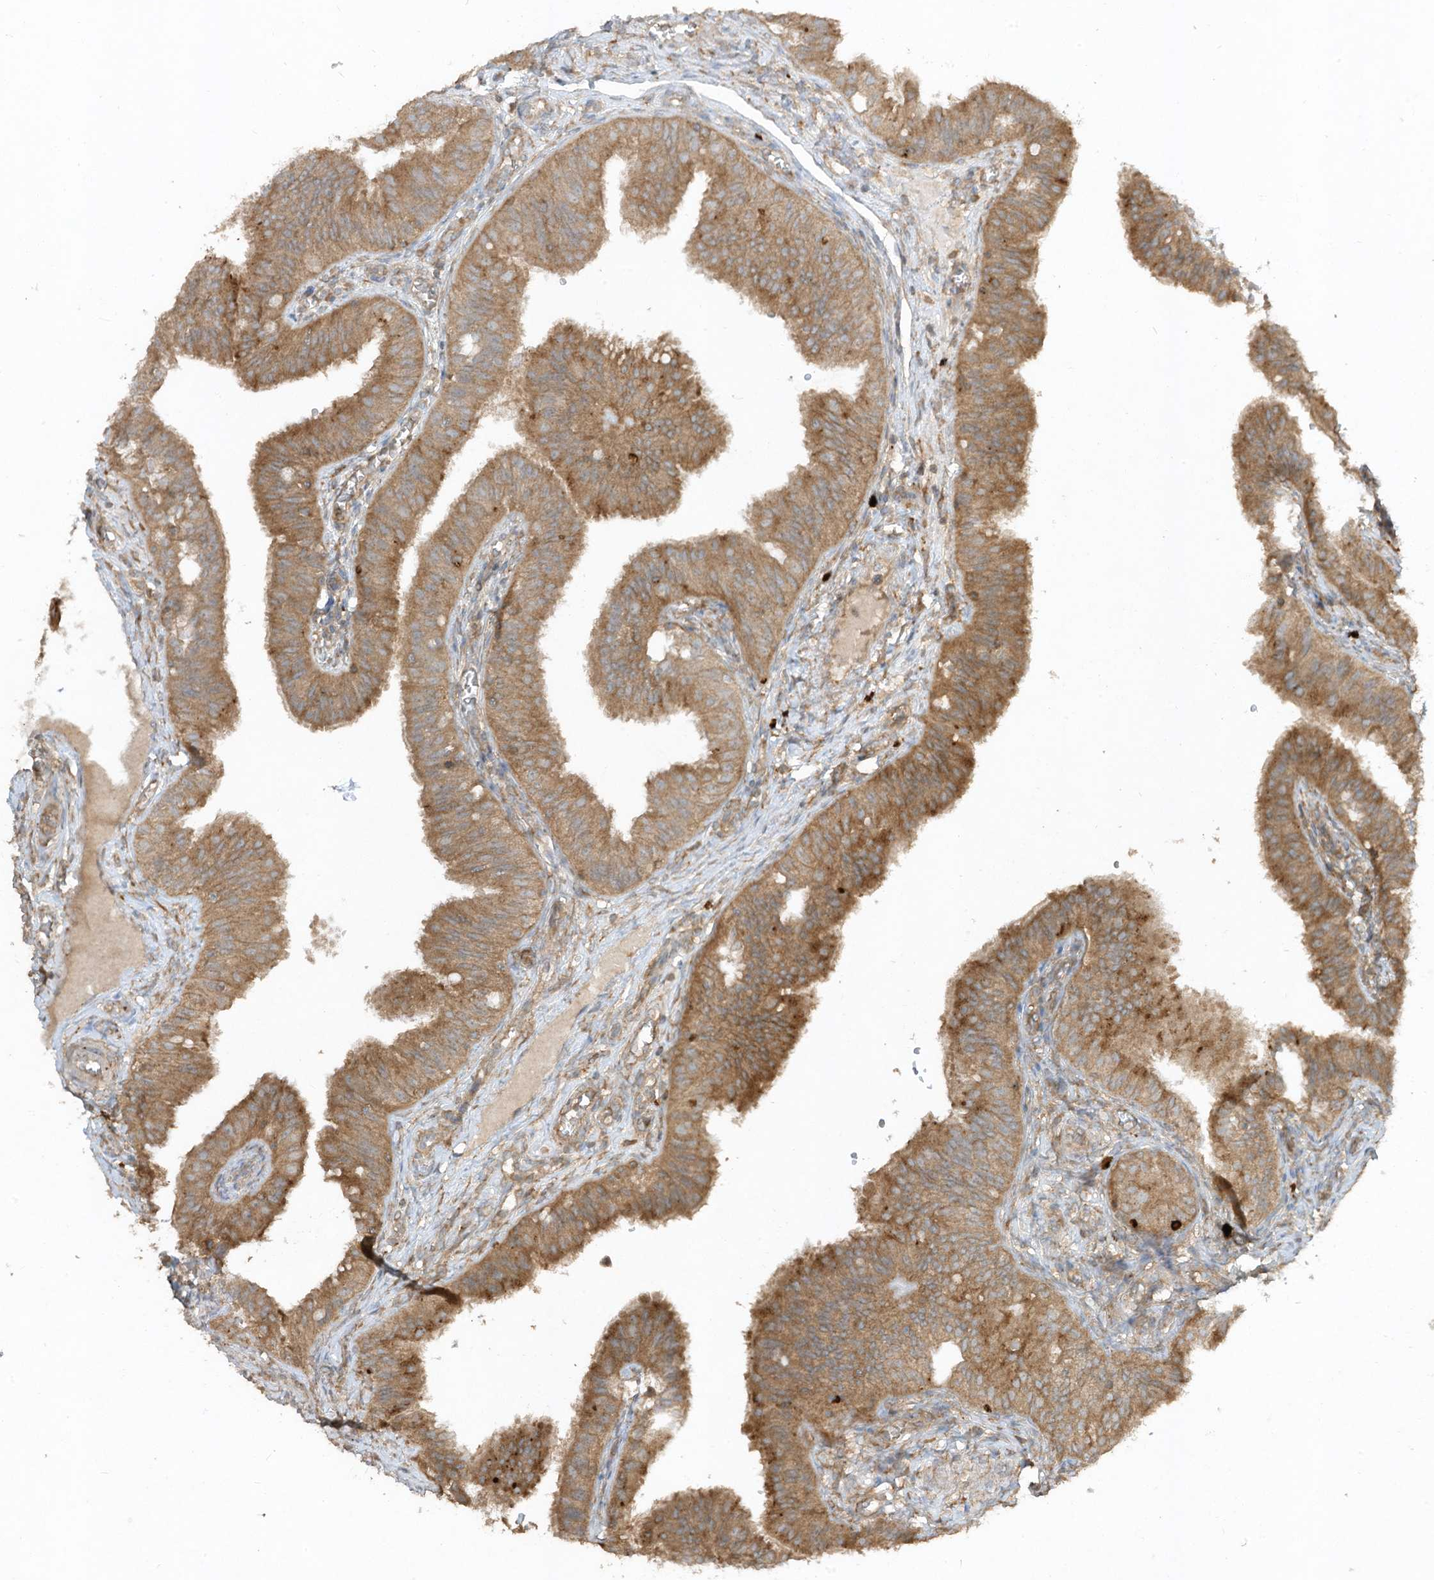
{"staining": {"intensity": "moderate", "quantity": ">75%", "location": "cytoplasmic/membranous"}, "tissue": "fallopian tube", "cell_type": "Glandular cells", "image_type": "normal", "snomed": [{"axis": "morphology", "description": "Normal tissue, NOS"}, {"axis": "topography", "description": "Fallopian tube"}, {"axis": "topography", "description": "Ovary"}], "caption": "Benign fallopian tube displays moderate cytoplasmic/membranous positivity in about >75% of glandular cells Immunohistochemistry stains the protein of interest in brown and the nuclei are stained blue..", "gene": "LDAH", "patient": {"sex": "female", "age": 42}}